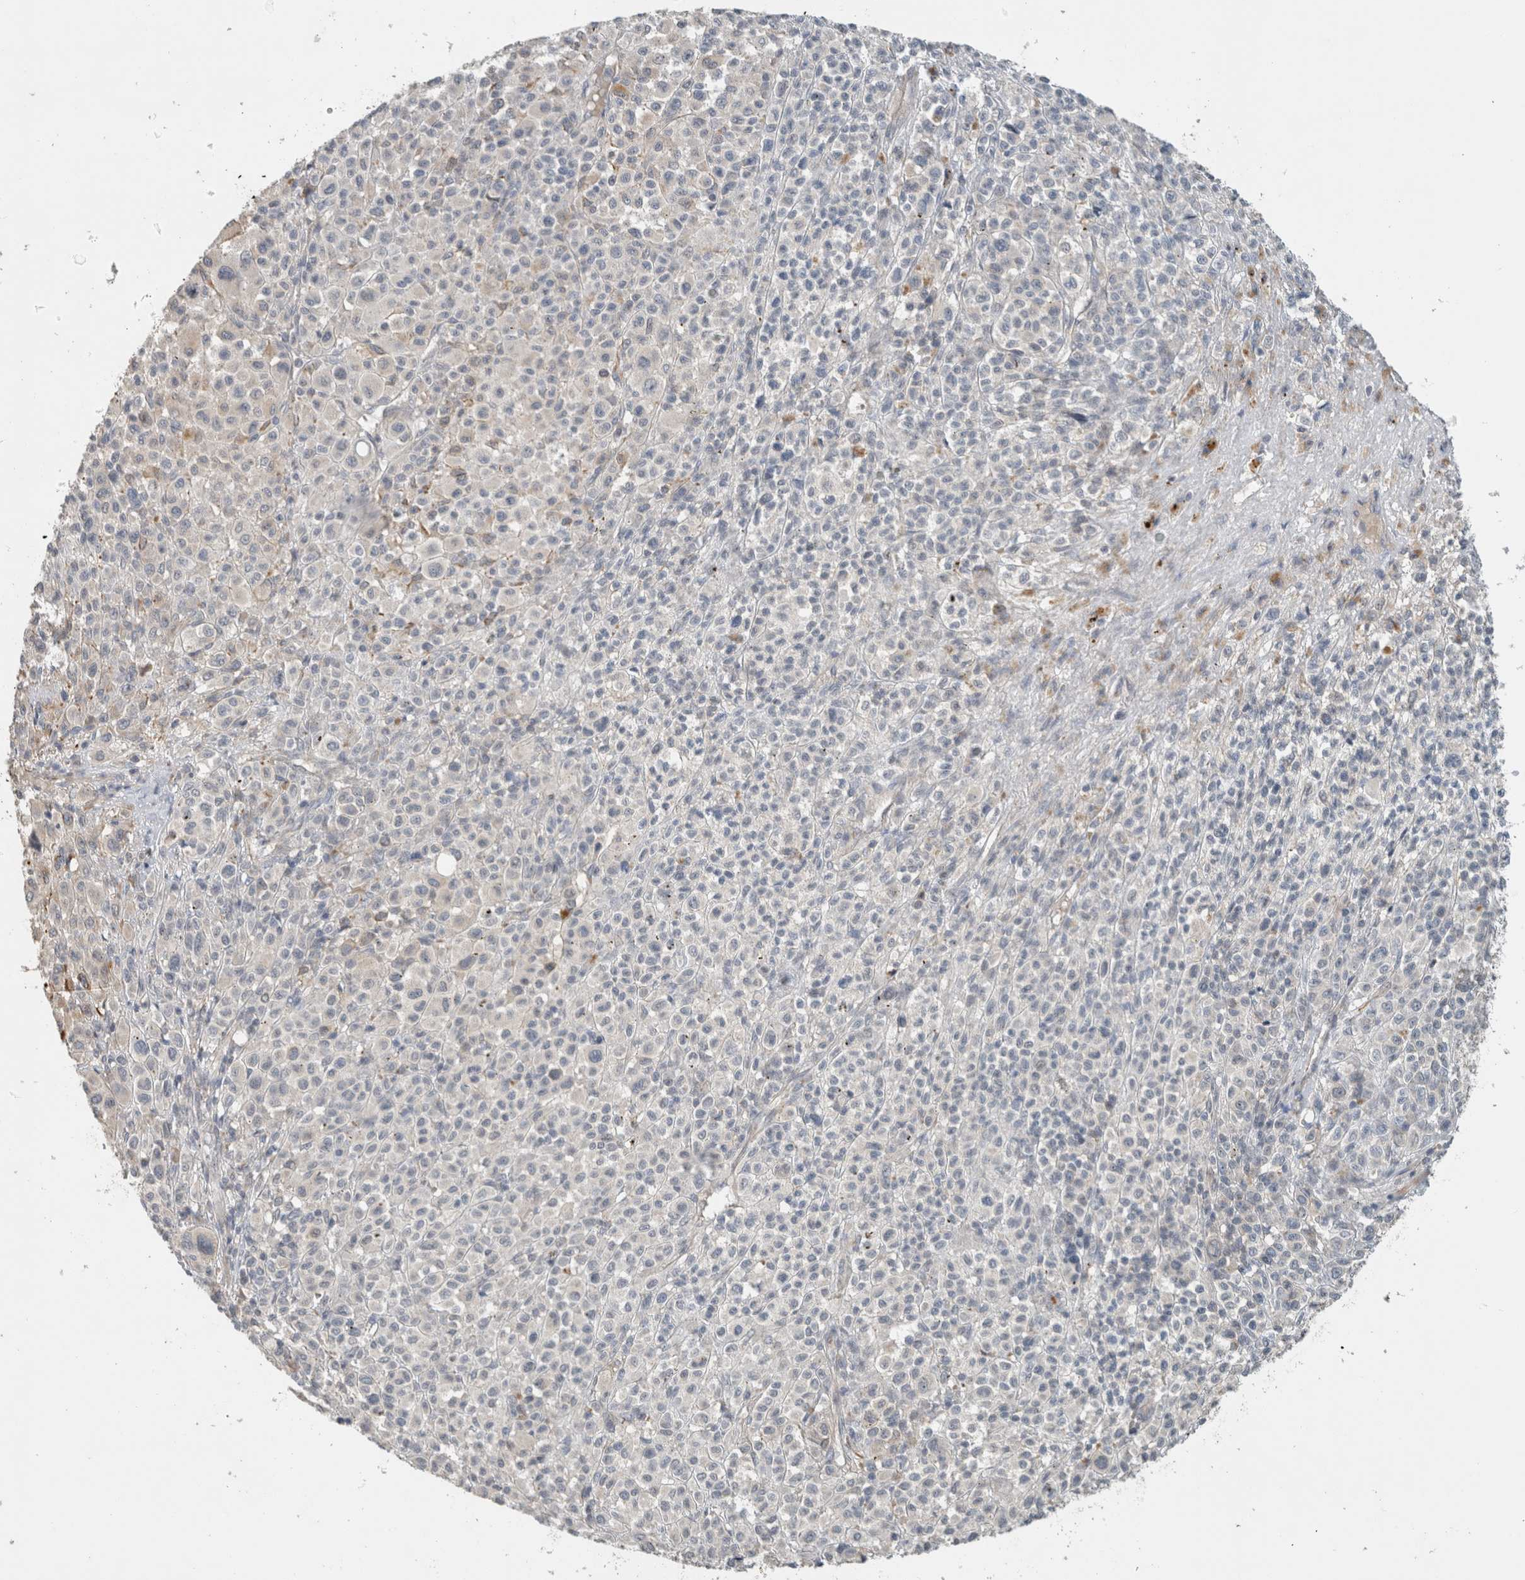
{"staining": {"intensity": "negative", "quantity": "none", "location": "none"}, "tissue": "melanoma", "cell_type": "Tumor cells", "image_type": "cancer", "snomed": [{"axis": "morphology", "description": "Malignant melanoma, Metastatic site"}, {"axis": "topography", "description": "Skin"}], "caption": "This is an IHC image of melanoma. There is no expression in tumor cells.", "gene": "ERCC6L2", "patient": {"sex": "female", "age": 74}}